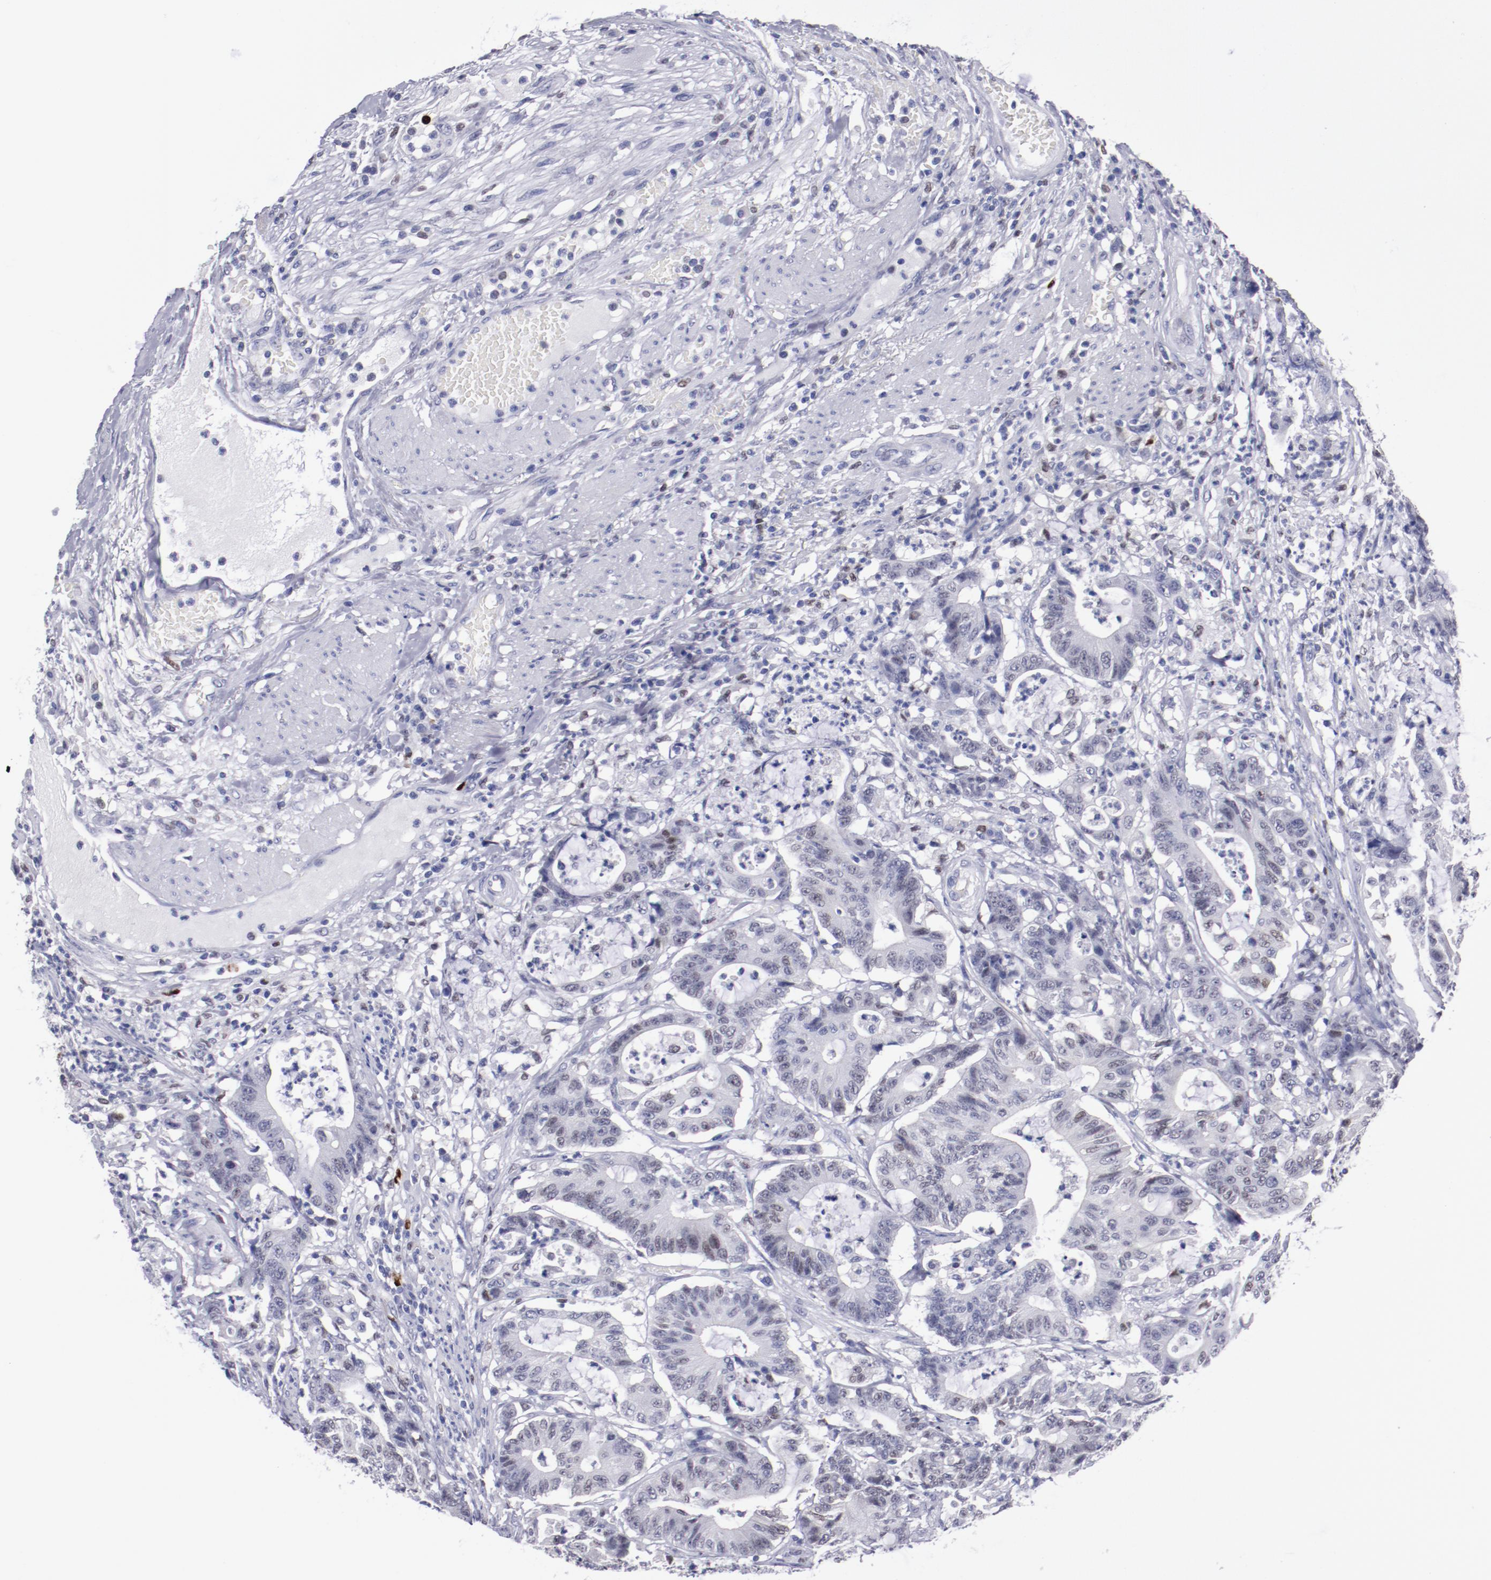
{"staining": {"intensity": "weak", "quantity": "<25%", "location": "nuclear"}, "tissue": "colorectal cancer", "cell_type": "Tumor cells", "image_type": "cancer", "snomed": [{"axis": "morphology", "description": "Adenocarcinoma, NOS"}, {"axis": "topography", "description": "Colon"}], "caption": "A high-resolution histopathology image shows immunohistochemistry staining of colorectal adenocarcinoma, which reveals no significant staining in tumor cells.", "gene": "IRF8", "patient": {"sex": "female", "age": 84}}